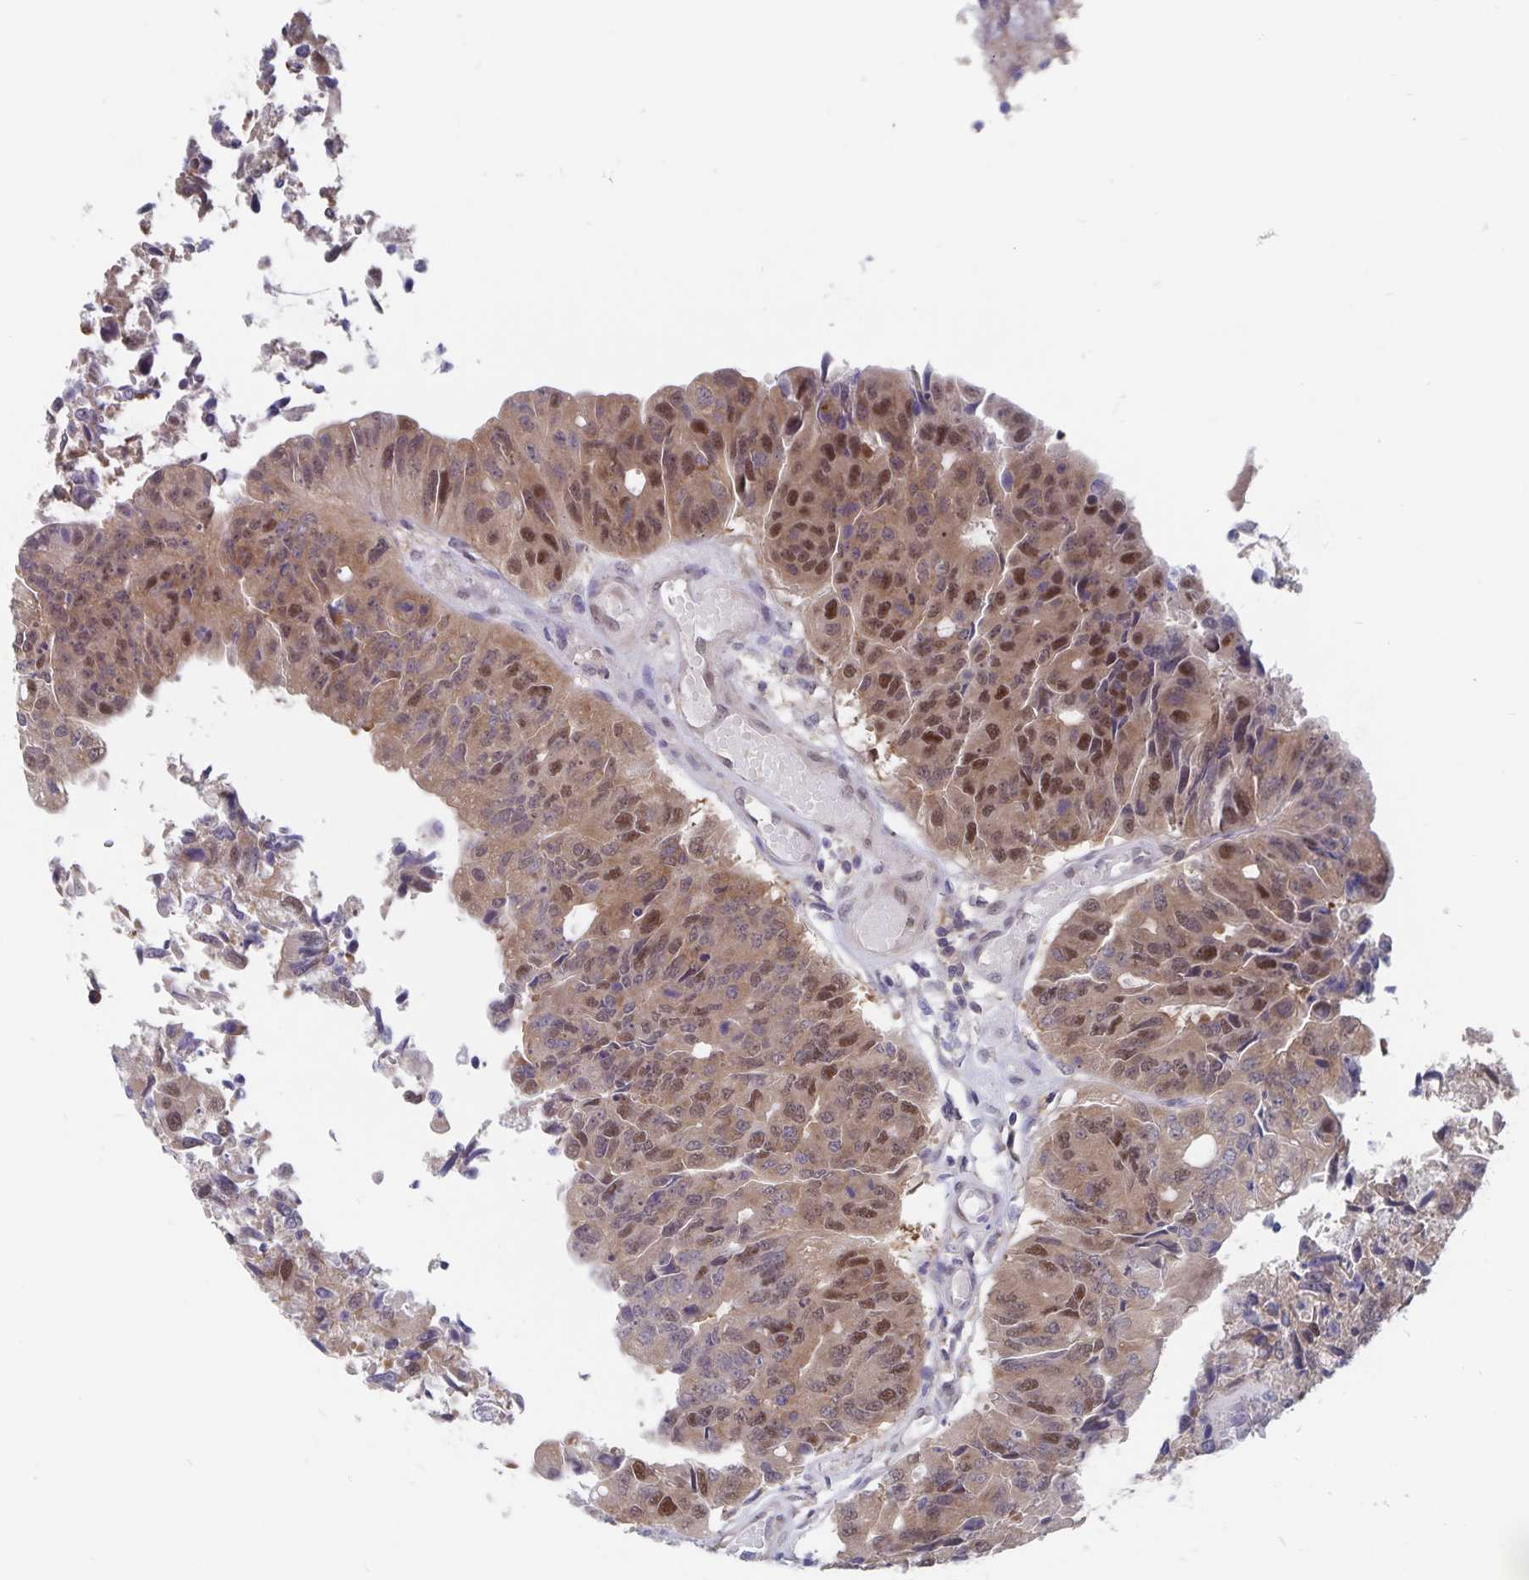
{"staining": {"intensity": "moderate", "quantity": "25%-75%", "location": "cytoplasmic/membranous,nuclear"}, "tissue": "colorectal cancer", "cell_type": "Tumor cells", "image_type": "cancer", "snomed": [{"axis": "morphology", "description": "Adenocarcinoma, NOS"}, {"axis": "topography", "description": "Colon"}], "caption": "Colorectal cancer tissue shows moderate cytoplasmic/membranous and nuclear positivity in about 25%-75% of tumor cells, visualized by immunohistochemistry. (Brightfield microscopy of DAB IHC at high magnification).", "gene": "BAG6", "patient": {"sex": "female", "age": 67}}